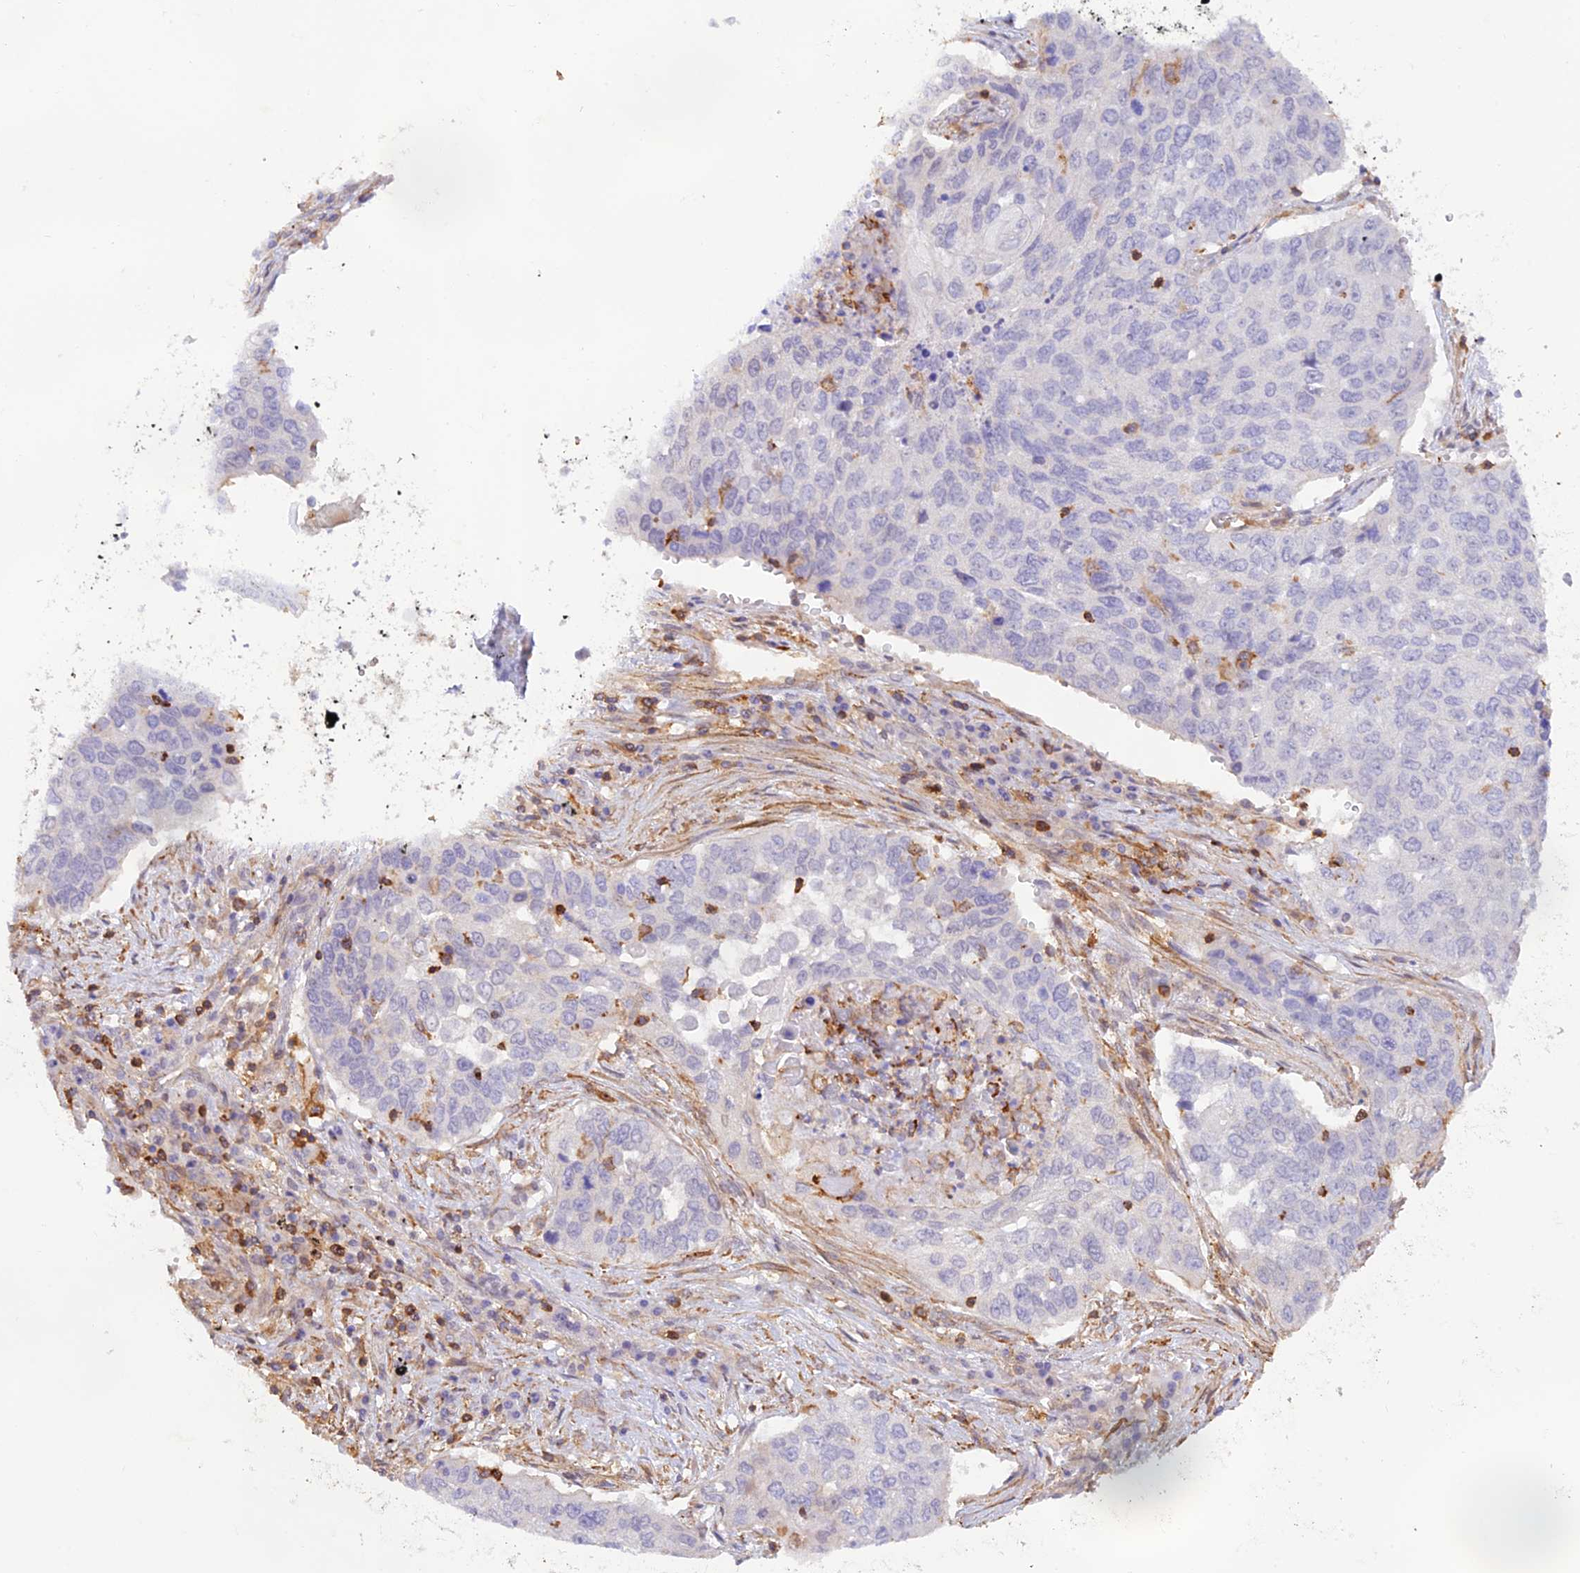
{"staining": {"intensity": "negative", "quantity": "none", "location": "none"}, "tissue": "lung cancer", "cell_type": "Tumor cells", "image_type": "cancer", "snomed": [{"axis": "morphology", "description": "Squamous cell carcinoma, NOS"}, {"axis": "topography", "description": "Lung"}], "caption": "Immunohistochemical staining of human lung cancer reveals no significant positivity in tumor cells. (Immunohistochemistry, brightfield microscopy, high magnification).", "gene": "DENND1C", "patient": {"sex": "female", "age": 63}}